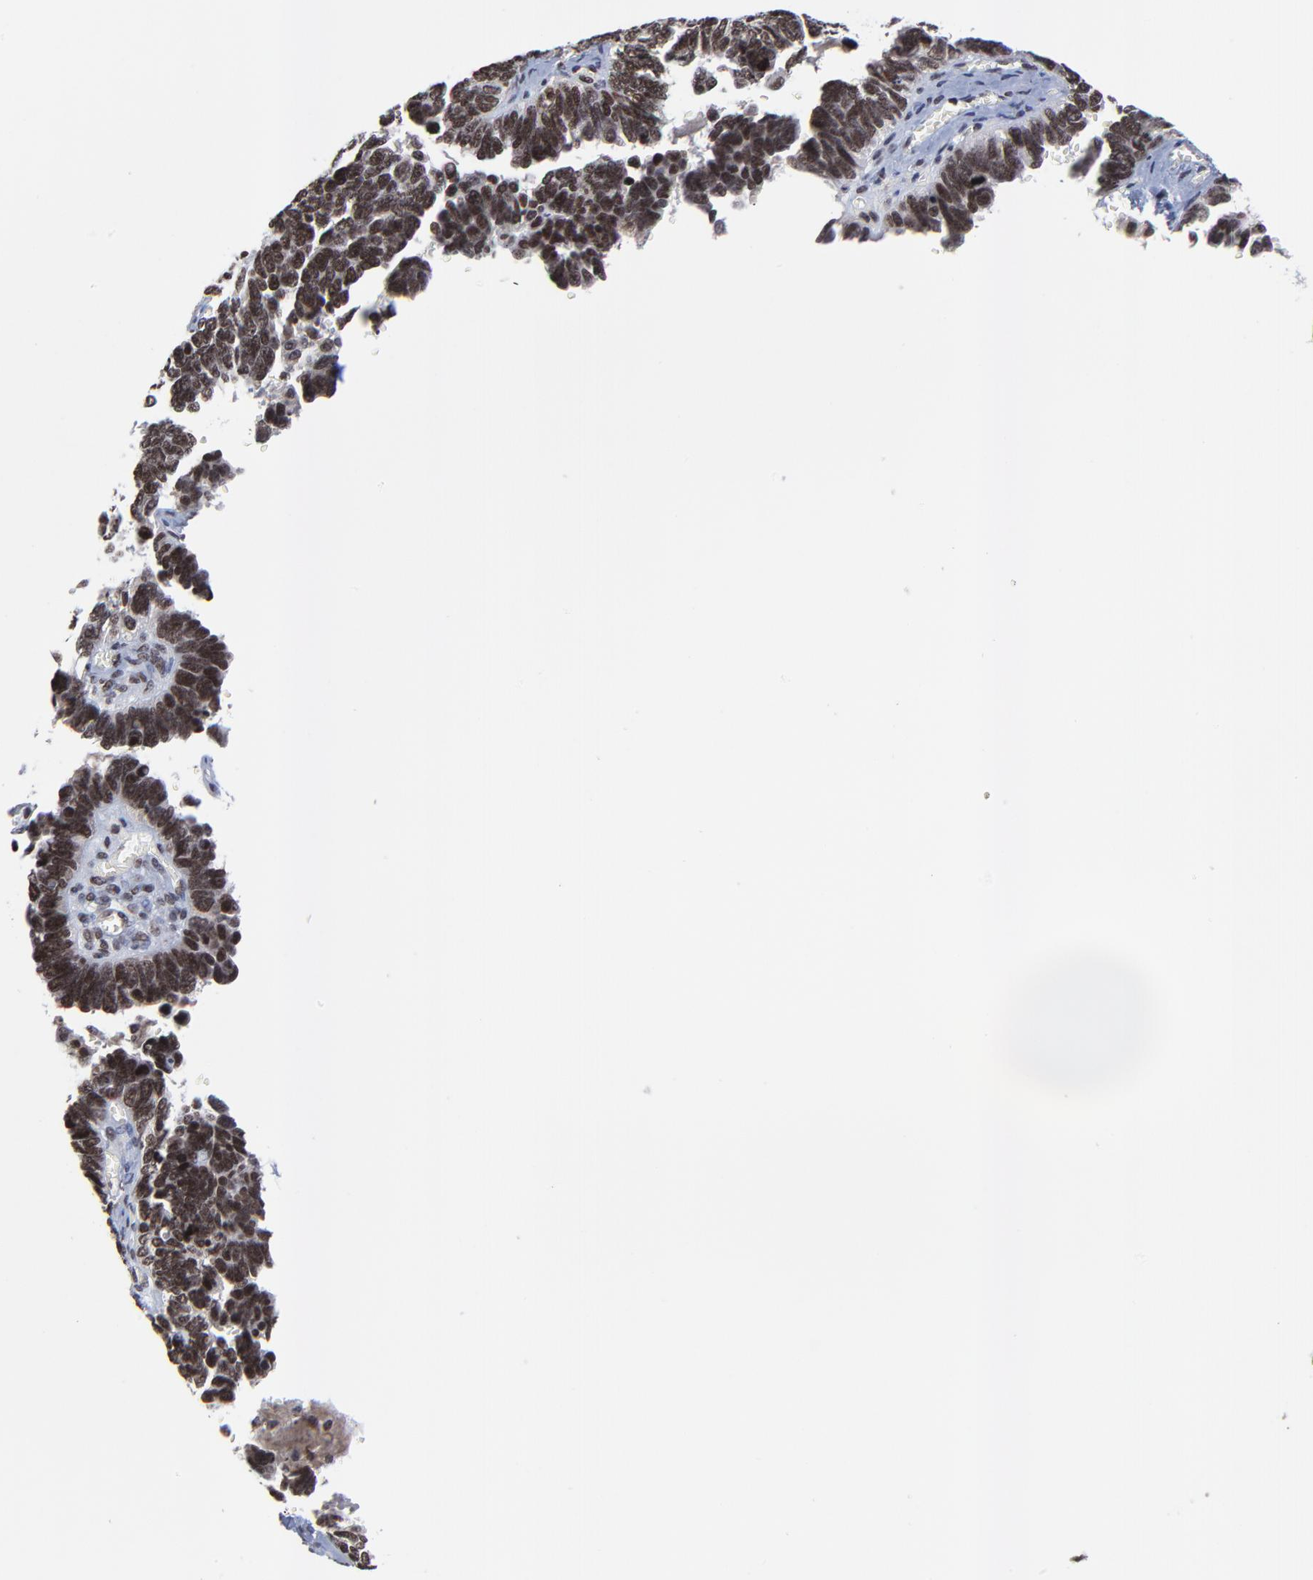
{"staining": {"intensity": "strong", "quantity": ">75%", "location": "cytoplasmic/membranous,nuclear"}, "tissue": "ovarian cancer", "cell_type": "Tumor cells", "image_type": "cancer", "snomed": [{"axis": "morphology", "description": "Cystadenocarcinoma, serous, NOS"}, {"axis": "topography", "description": "Ovary"}], "caption": "Immunohistochemistry (IHC) (DAB (3,3'-diaminobenzidine)) staining of human serous cystadenocarcinoma (ovarian) demonstrates strong cytoplasmic/membranous and nuclear protein staining in about >75% of tumor cells. Immunohistochemistry stains the protein in brown and the nuclei are stained blue.", "gene": "ZNF777", "patient": {"sex": "female", "age": 69}}